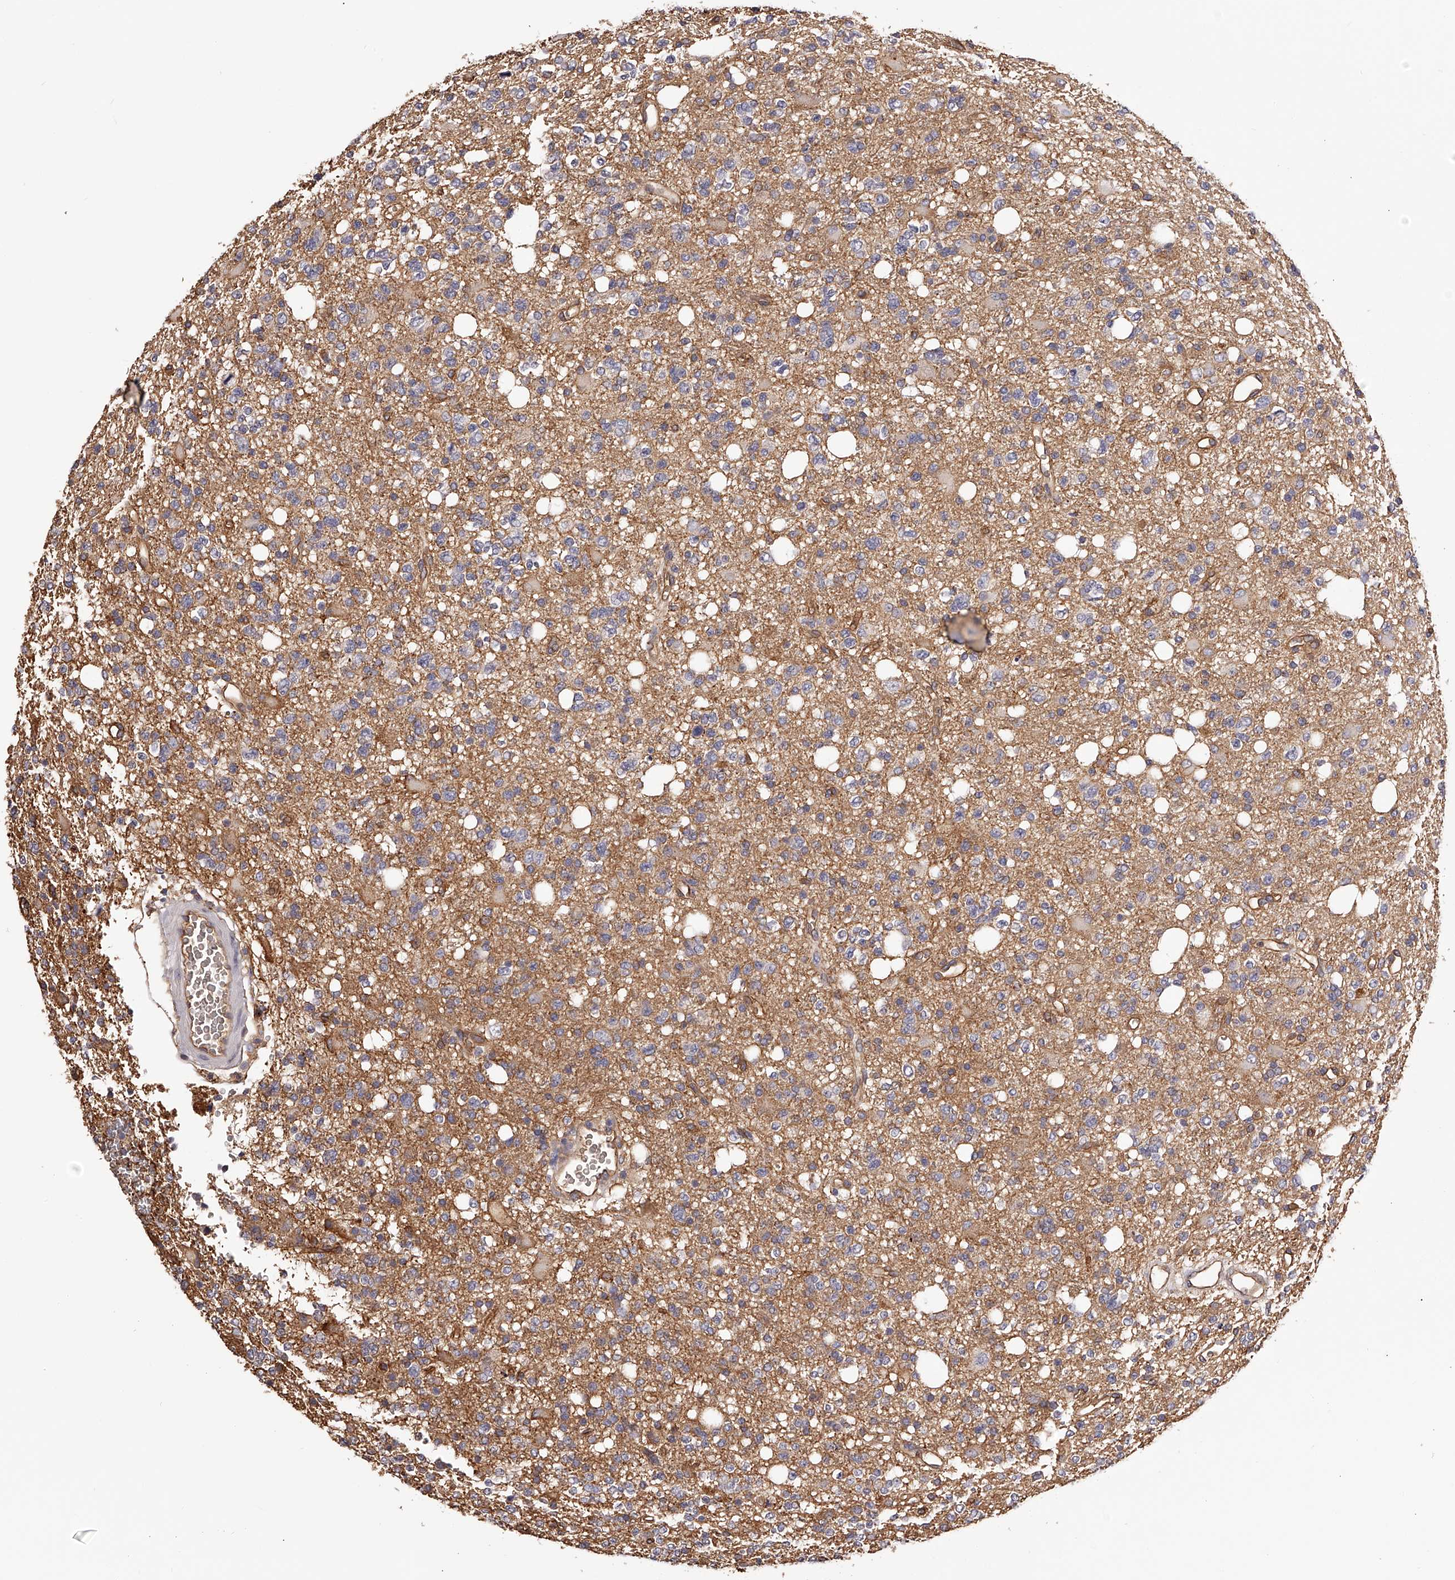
{"staining": {"intensity": "weak", "quantity": "<25%", "location": "cytoplasmic/membranous"}, "tissue": "glioma", "cell_type": "Tumor cells", "image_type": "cancer", "snomed": [{"axis": "morphology", "description": "Glioma, malignant, High grade"}, {"axis": "topography", "description": "Brain"}], "caption": "Protein analysis of glioma displays no significant positivity in tumor cells. (DAB (3,3'-diaminobenzidine) immunohistochemistry (IHC) visualized using brightfield microscopy, high magnification).", "gene": "LTV1", "patient": {"sex": "female", "age": 62}}